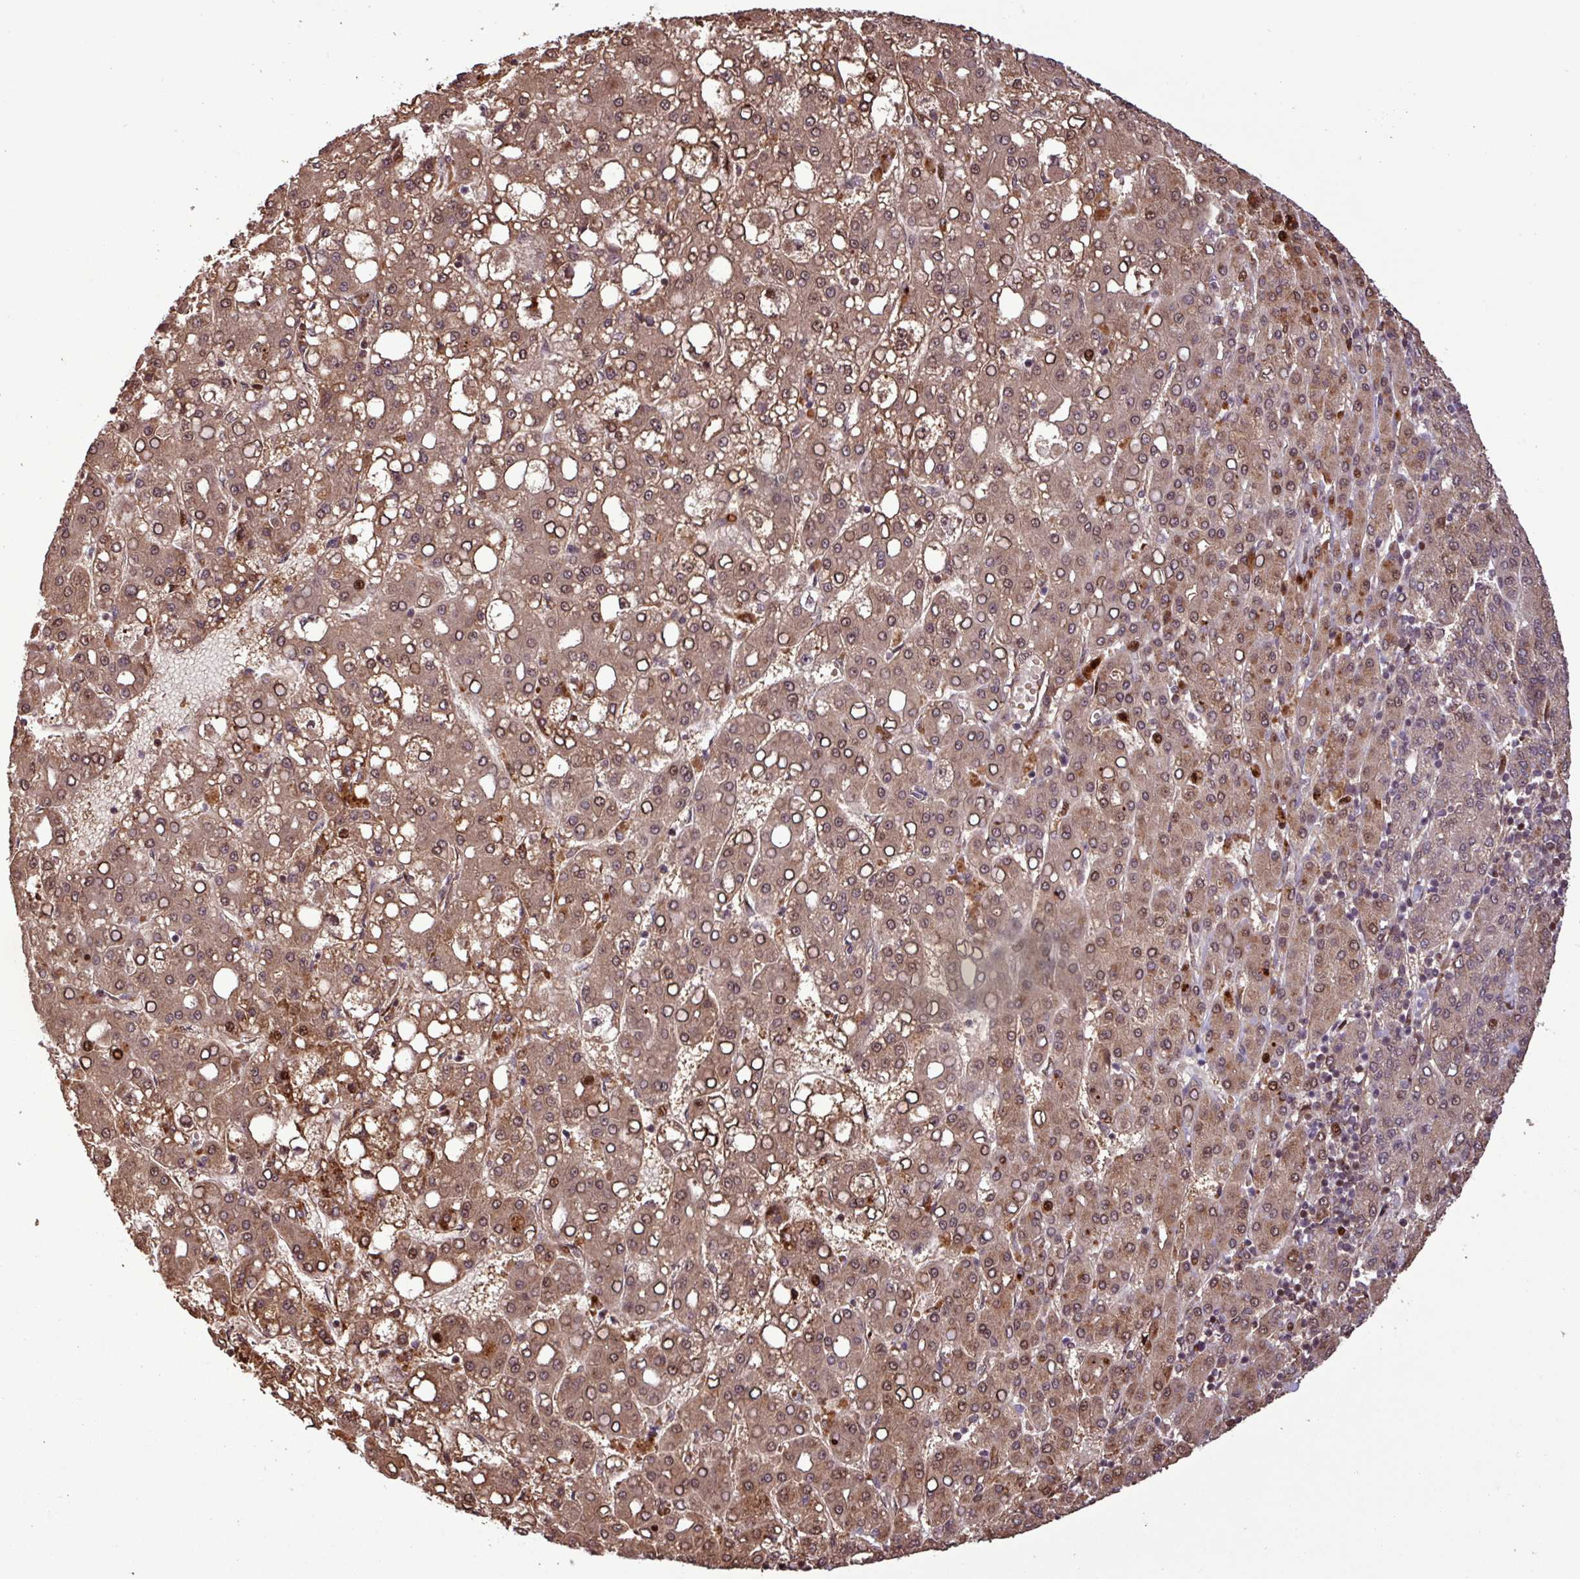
{"staining": {"intensity": "moderate", "quantity": ">75%", "location": "cytoplasmic/membranous,nuclear"}, "tissue": "liver cancer", "cell_type": "Tumor cells", "image_type": "cancer", "snomed": [{"axis": "morphology", "description": "Carcinoma, Hepatocellular, NOS"}, {"axis": "topography", "description": "Liver"}], "caption": "Liver hepatocellular carcinoma was stained to show a protein in brown. There is medium levels of moderate cytoplasmic/membranous and nuclear staining in about >75% of tumor cells.", "gene": "SLC22A24", "patient": {"sex": "male", "age": 65}}